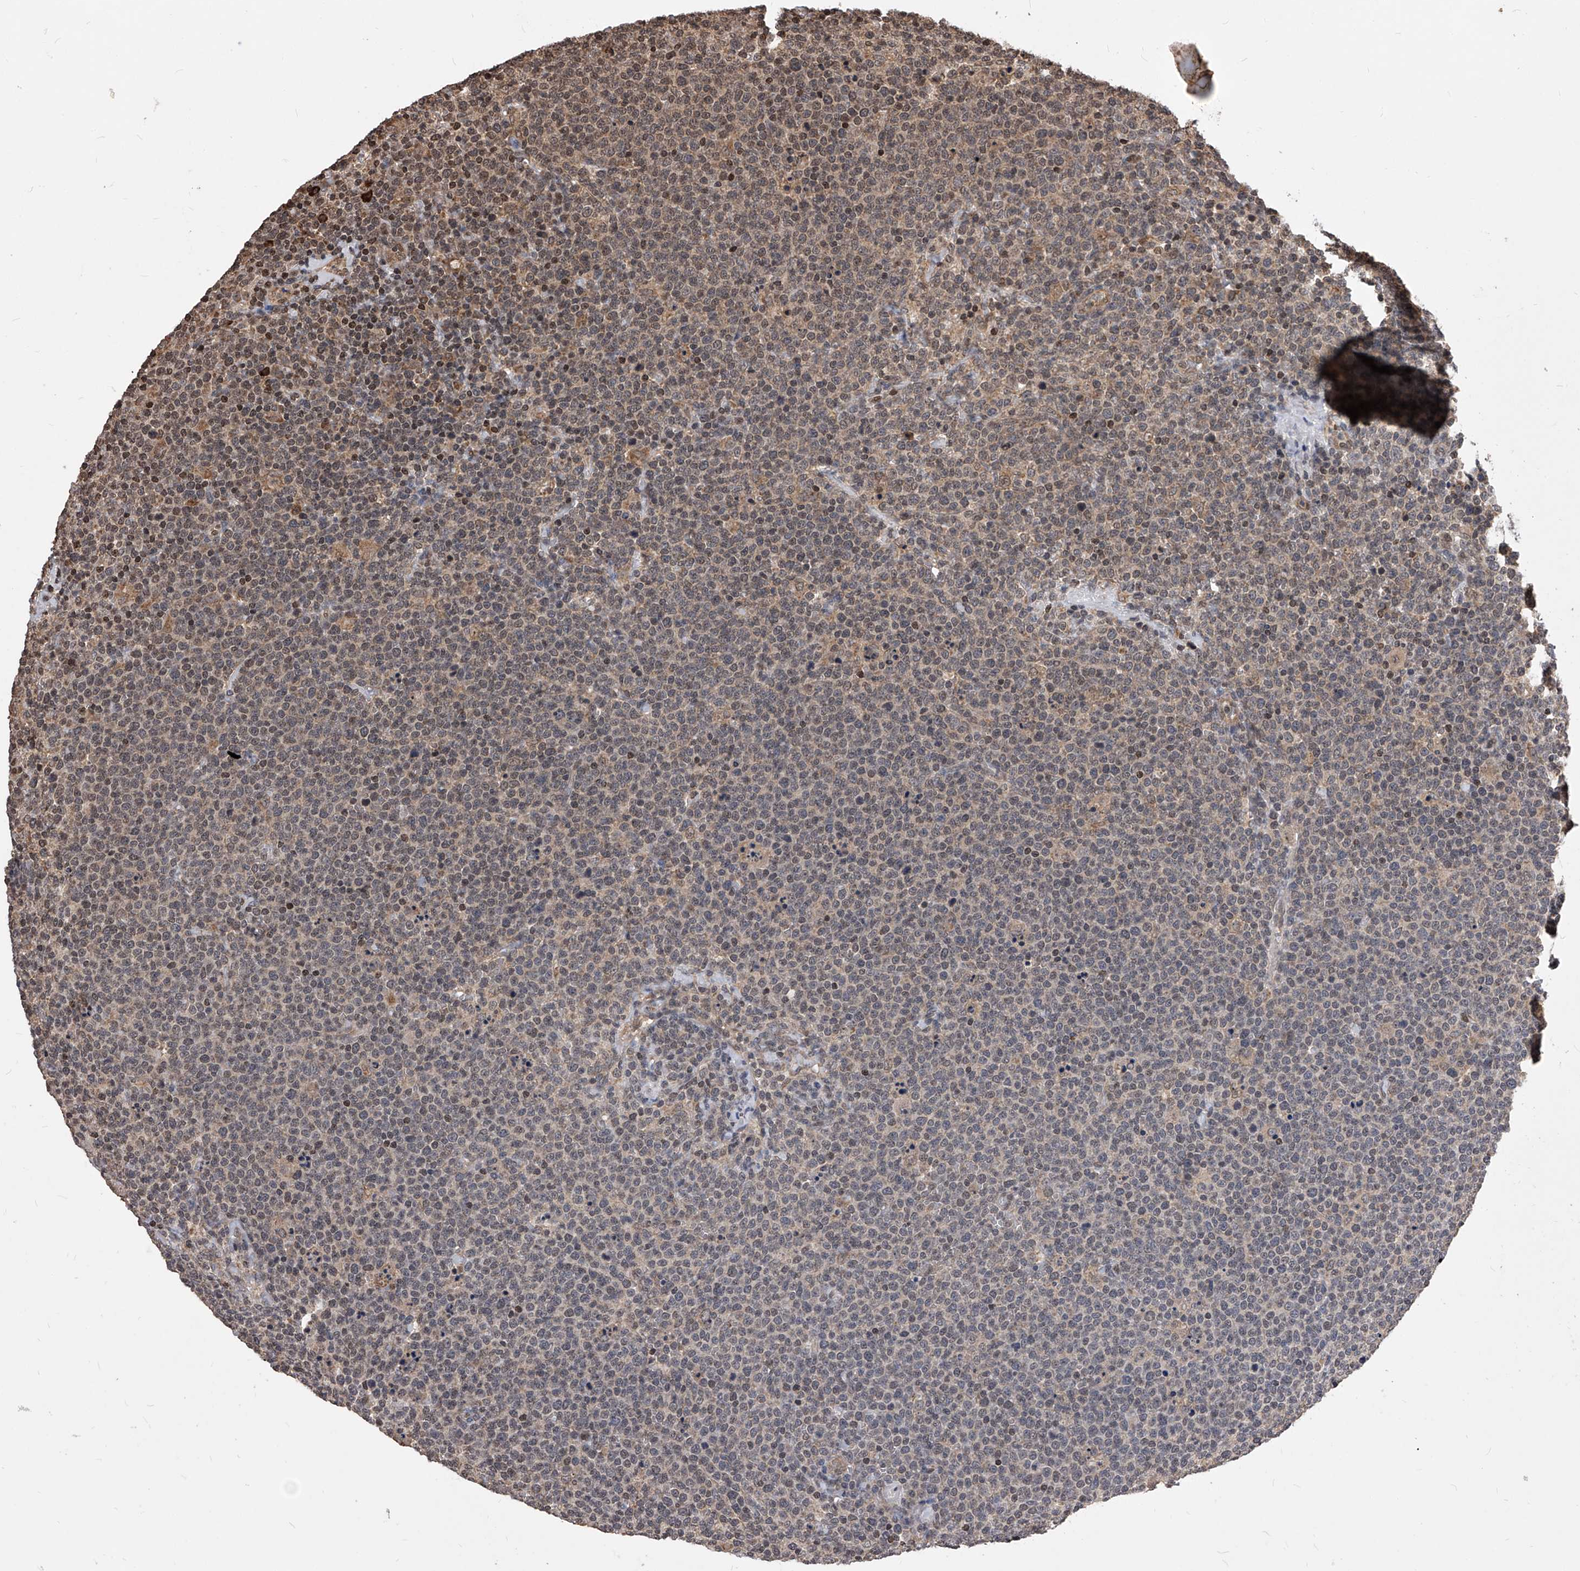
{"staining": {"intensity": "weak", "quantity": "25%-75%", "location": "cytoplasmic/membranous"}, "tissue": "lymphoma", "cell_type": "Tumor cells", "image_type": "cancer", "snomed": [{"axis": "morphology", "description": "Malignant lymphoma, non-Hodgkin's type, High grade"}, {"axis": "topography", "description": "Lymph node"}], "caption": "Human lymphoma stained for a protein (brown) reveals weak cytoplasmic/membranous positive staining in approximately 25%-75% of tumor cells.", "gene": "ID1", "patient": {"sex": "male", "age": 61}}